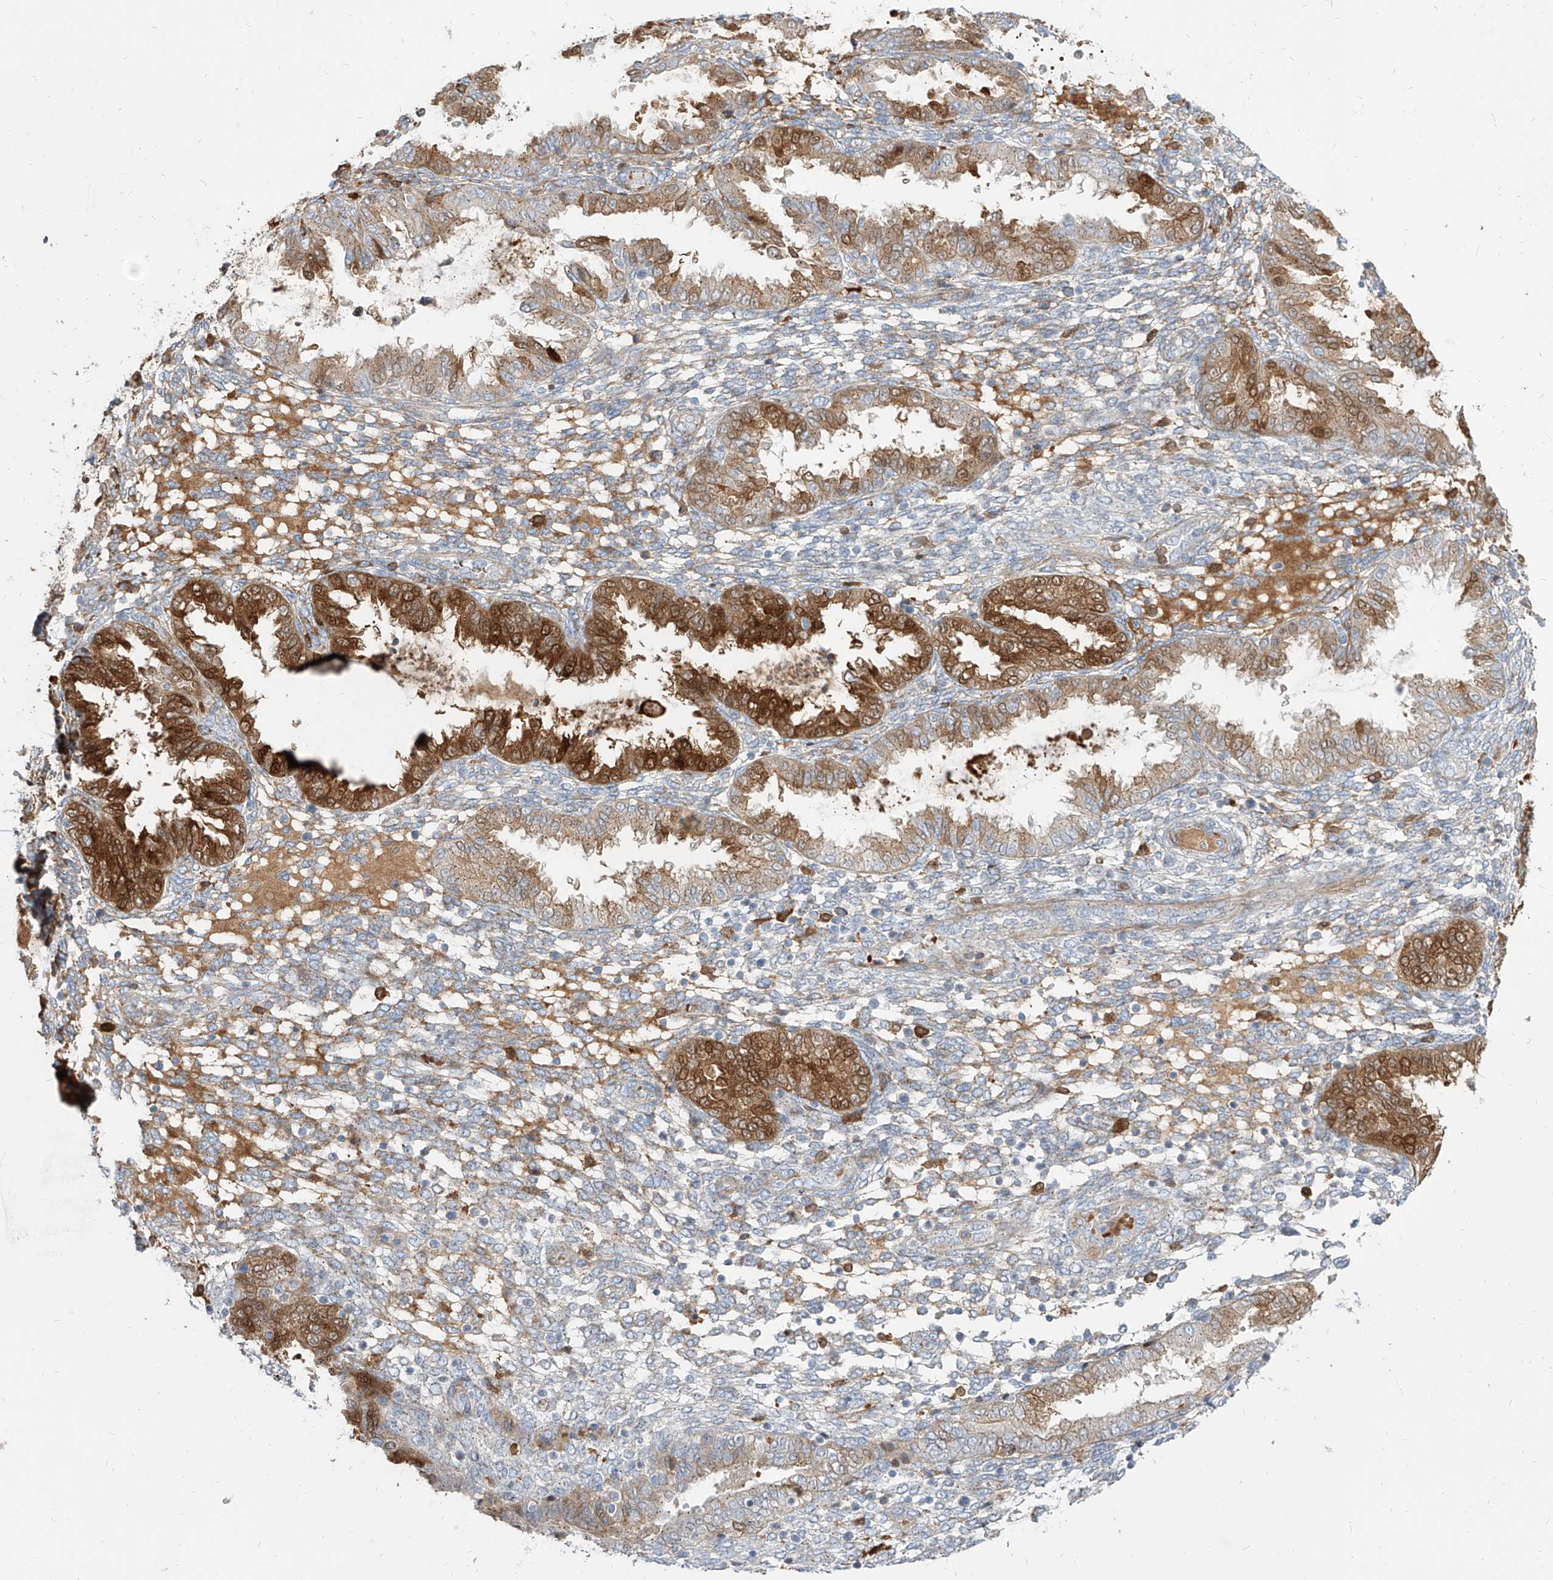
{"staining": {"intensity": "weak", "quantity": "<25%", "location": "cytoplasmic/membranous"}, "tissue": "endometrium", "cell_type": "Cells in endometrial stroma", "image_type": "normal", "snomed": [{"axis": "morphology", "description": "Normal tissue, NOS"}, {"axis": "topography", "description": "Endometrium"}], "caption": "IHC image of normal endometrium stained for a protein (brown), which reveals no staining in cells in endometrial stroma.", "gene": "KYNU", "patient": {"sex": "female", "age": 33}}